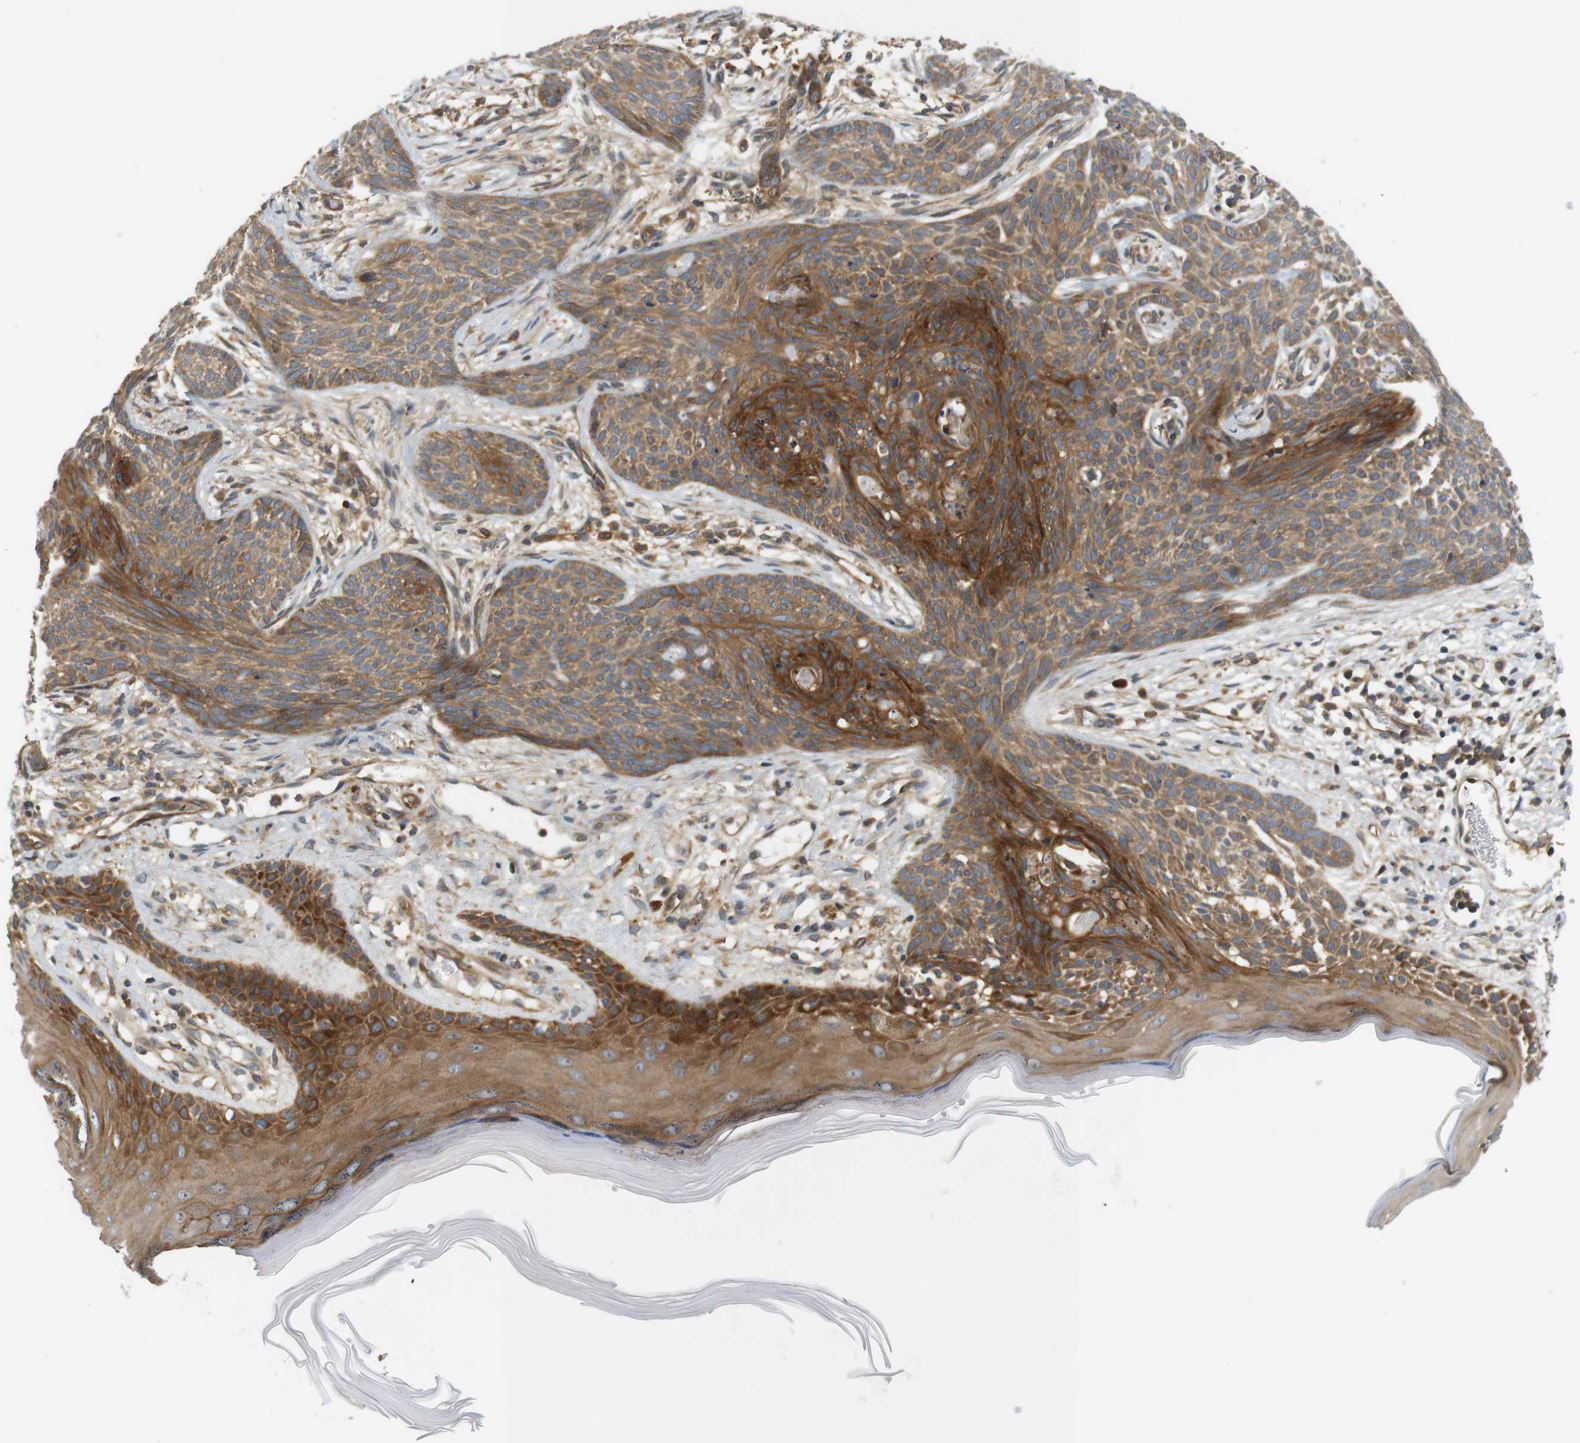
{"staining": {"intensity": "moderate", "quantity": ">75%", "location": "cytoplasmic/membranous"}, "tissue": "skin cancer", "cell_type": "Tumor cells", "image_type": "cancer", "snomed": [{"axis": "morphology", "description": "Basal cell carcinoma"}, {"axis": "topography", "description": "Skin"}], "caption": "Skin basal cell carcinoma stained for a protein (brown) exhibits moderate cytoplasmic/membranous positive staining in approximately >75% of tumor cells.", "gene": "SH3GLB1", "patient": {"sex": "female", "age": 59}}